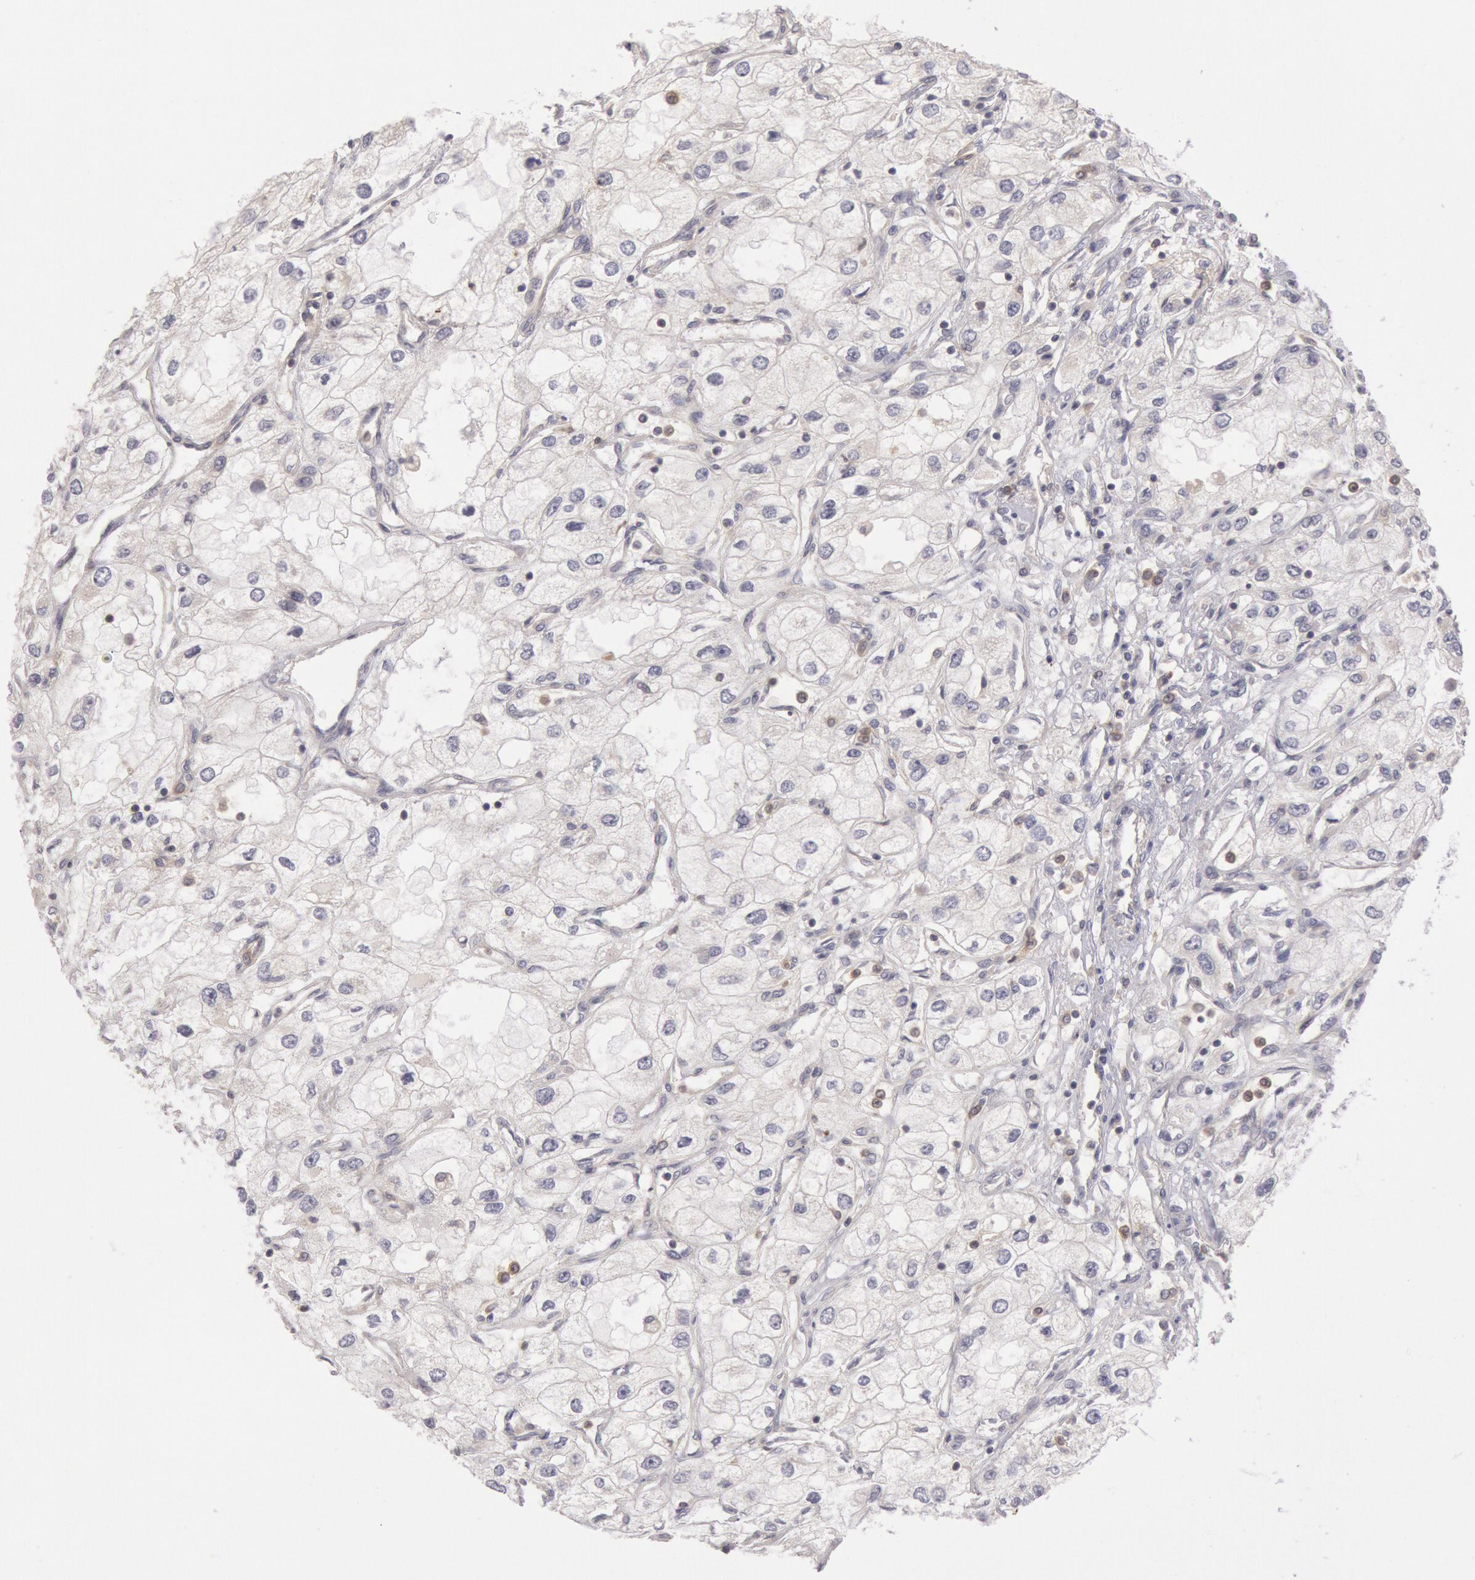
{"staining": {"intensity": "negative", "quantity": "none", "location": "none"}, "tissue": "renal cancer", "cell_type": "Tumor cells", "image_type": "cancer", "snomed": [{"axis": "morphology", "description": "Adenocarcinoma, NOS"}, {"axis": "topography", "description": "Kidney"}], "caption": "Tumor cells are negative for protein expression in human renal cancer.", "gene": "PIK3R1", "patient": {"sex": "male", "age": 57}}